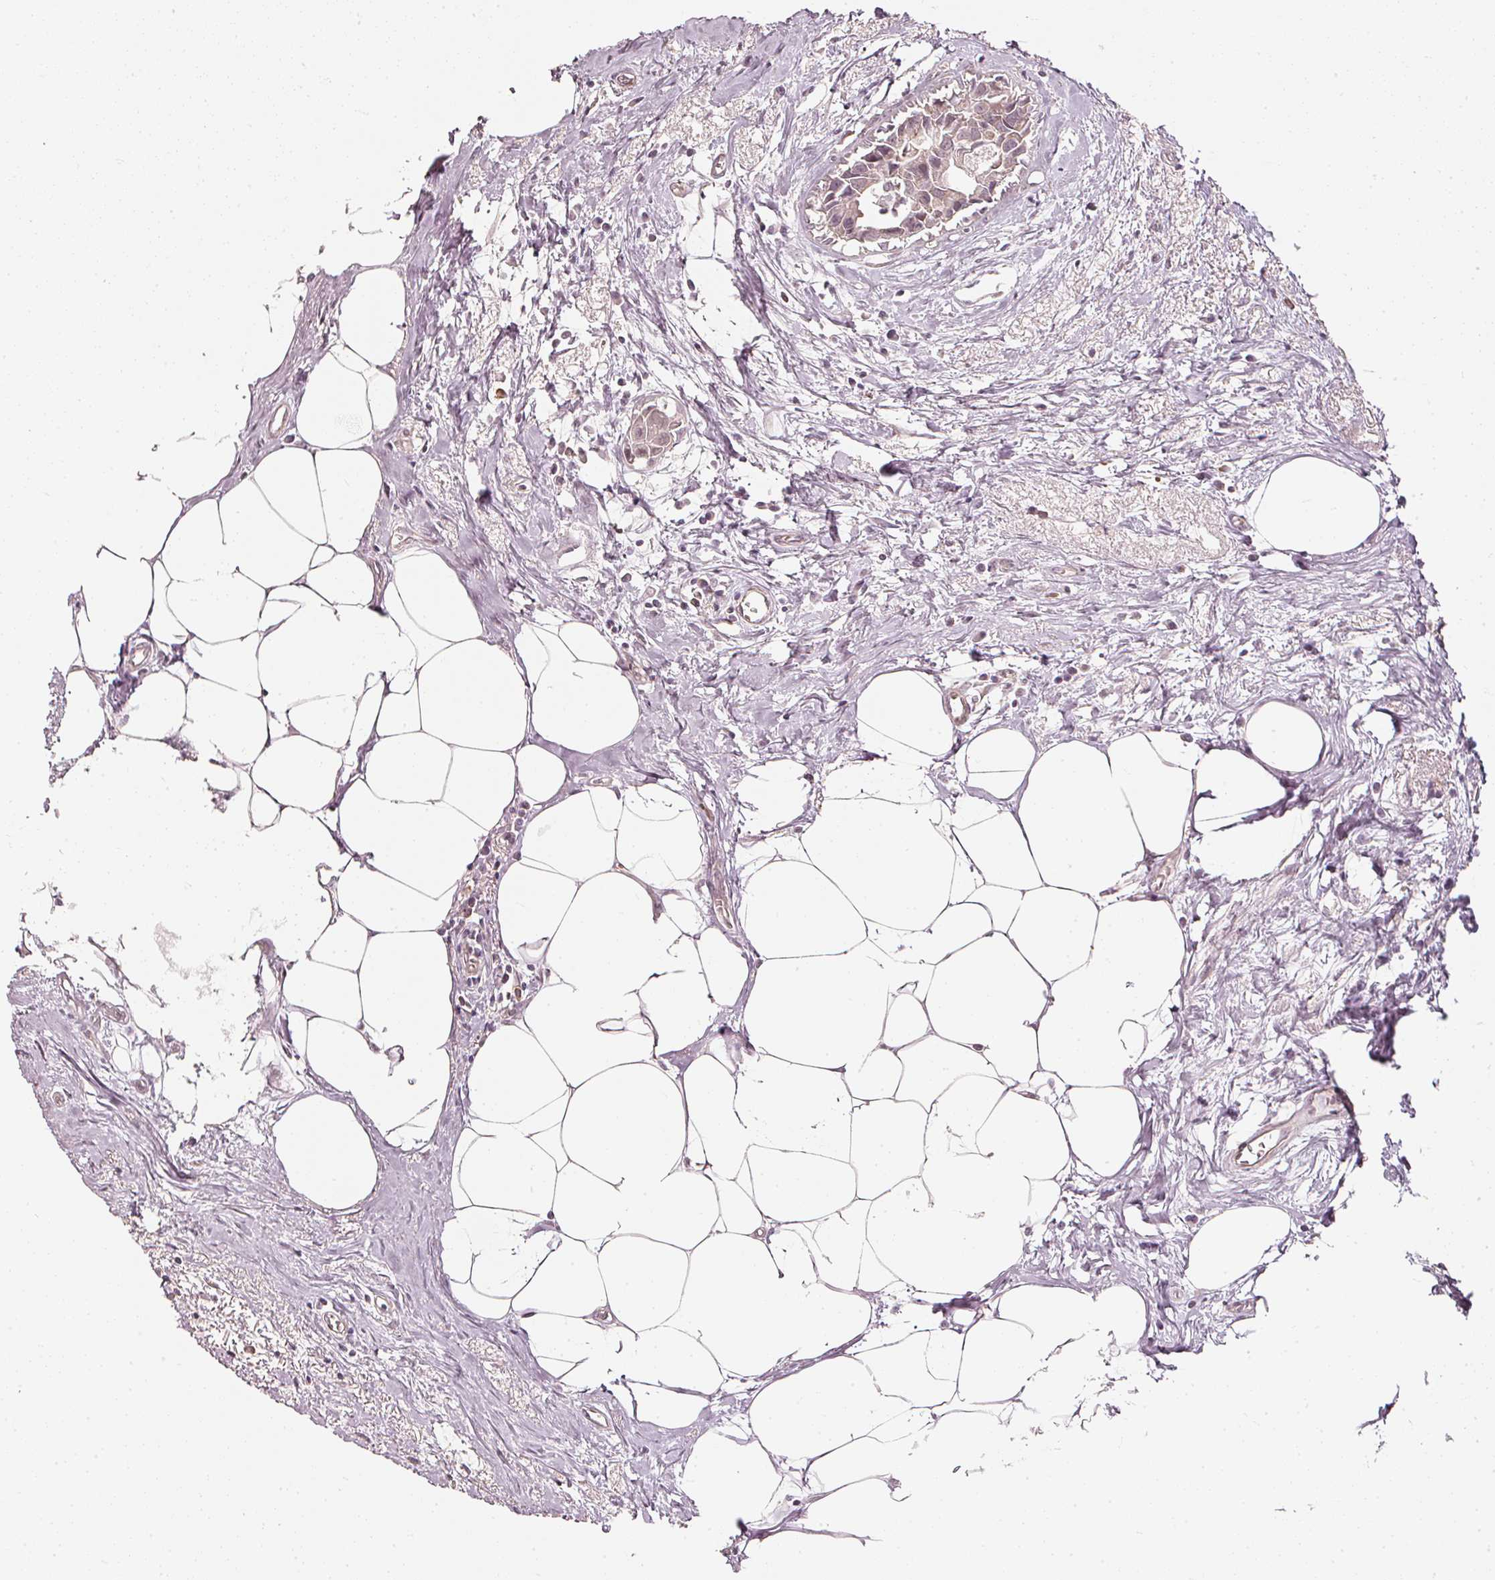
{"staining": {"intensity": "negative", "quantity": "none", "location": "none"}, "tissue": "breast cancer", "cell_type": "Tumor cells", "image_type": "cancer", "snomed": [{"axis": "morphology", "description": "Carcinoma, NOS"}, {"axis": "topography", "description": "Breast"}], "caption": "Tumor cells are negative for brown protein staining in carcinoma (breast).", "gene": "DRD2", "patient": {"sex": "female", "age": 60}}